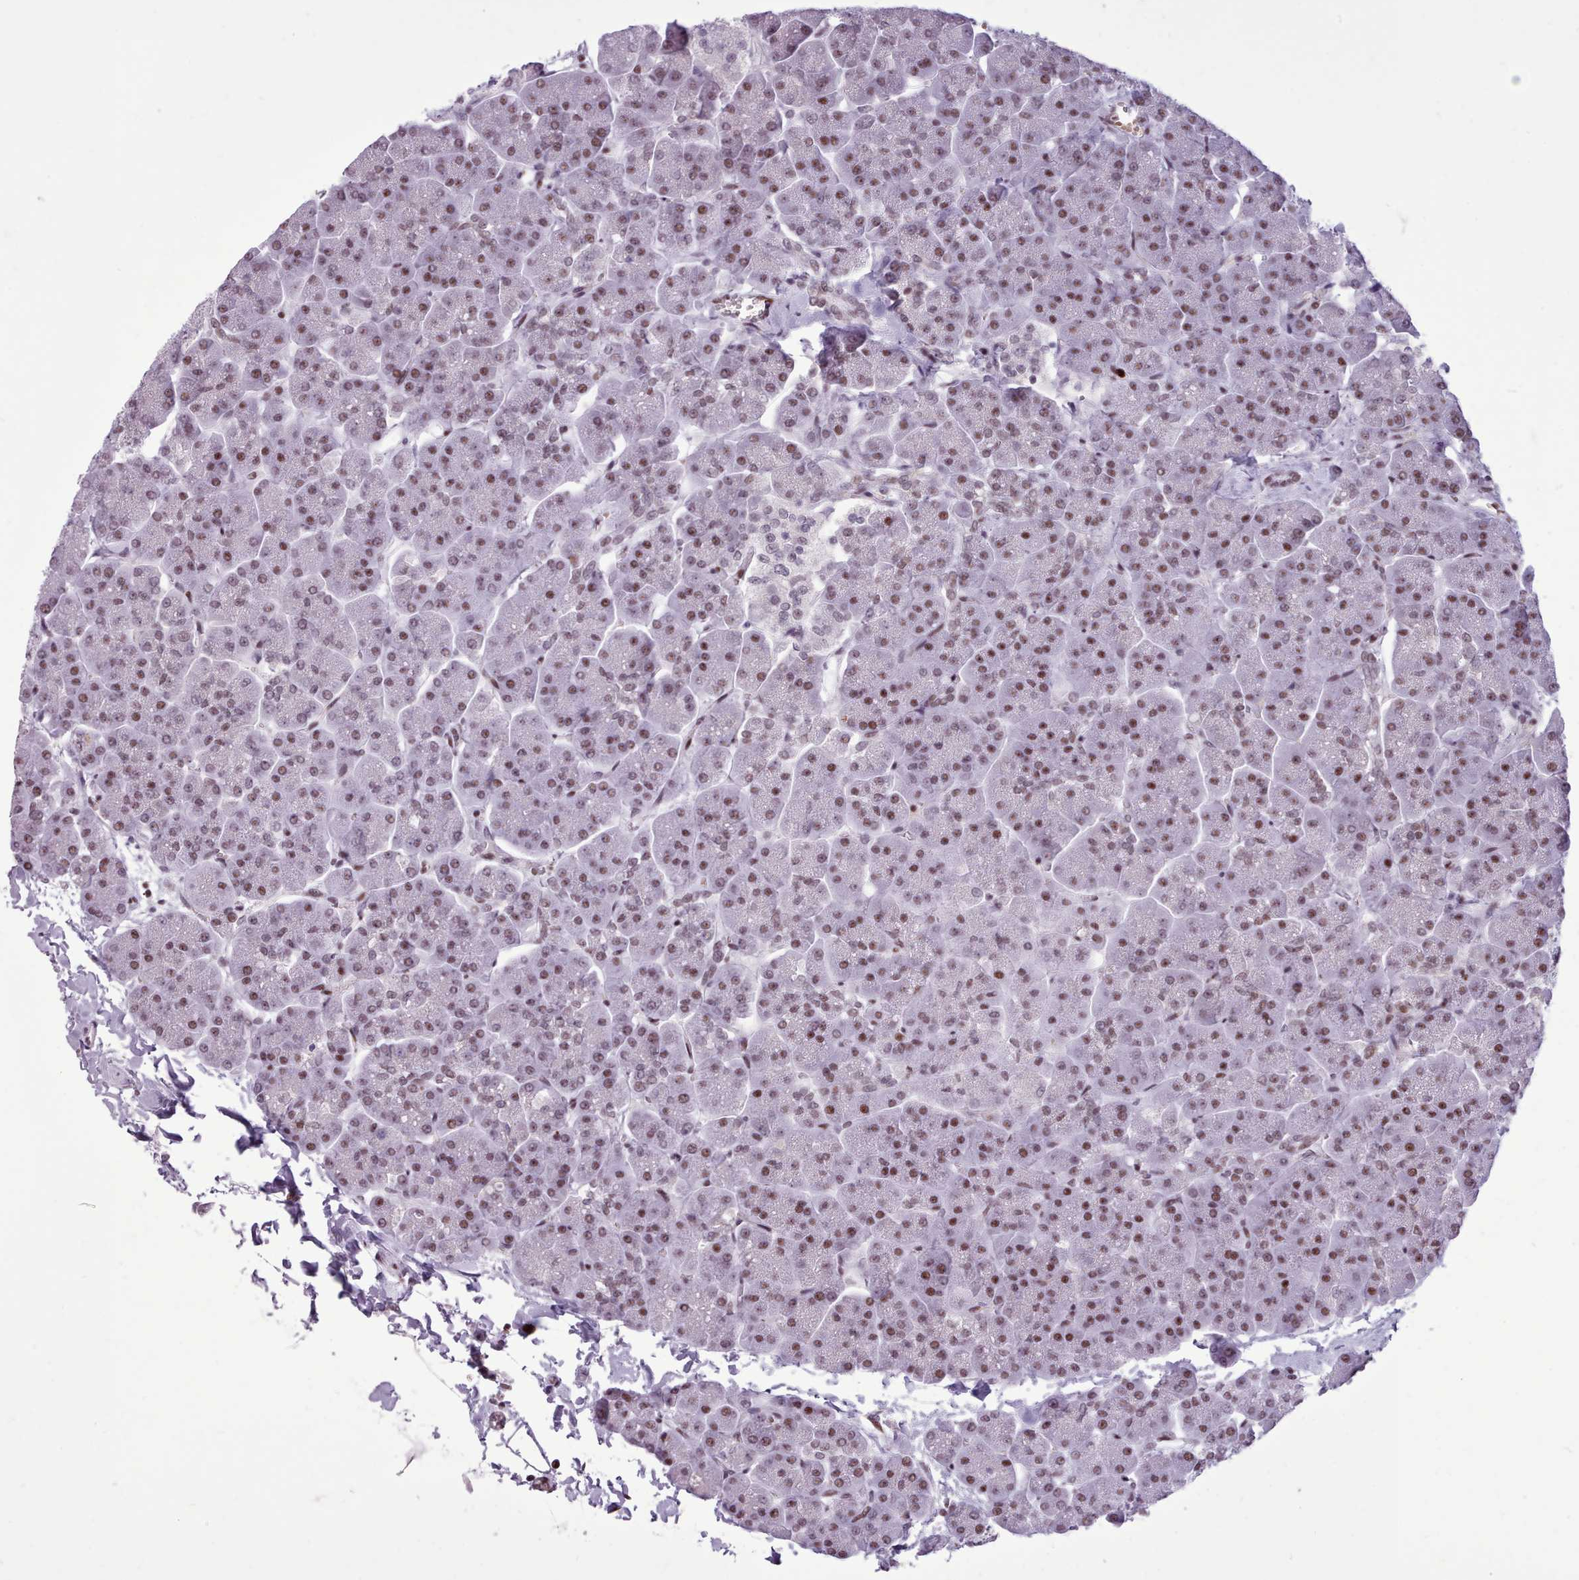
{"staining": {"intensity": "moderate", "quantity": ">75%", "location": "nuclear"}, "tissue": "pancreas", "cell_type": "Exocrine glandular cells", "image_type": "normal", "snomed": [{"axis": "morphology", "description": "Normal tissue, NOS"}, {"axis": "topography", "description": "Pancreas"}, {"axis": "topography", "description": "Peripheral nerve tissue"}], "caption": "An IHC histopathology image of benign tissue is shown. Protein staining in brown shows moderate nuclear positivity in pancreas within exocrine glandular cells.", "gene": "SRSF4", "patient": {"sex": "male", "age": 54}}